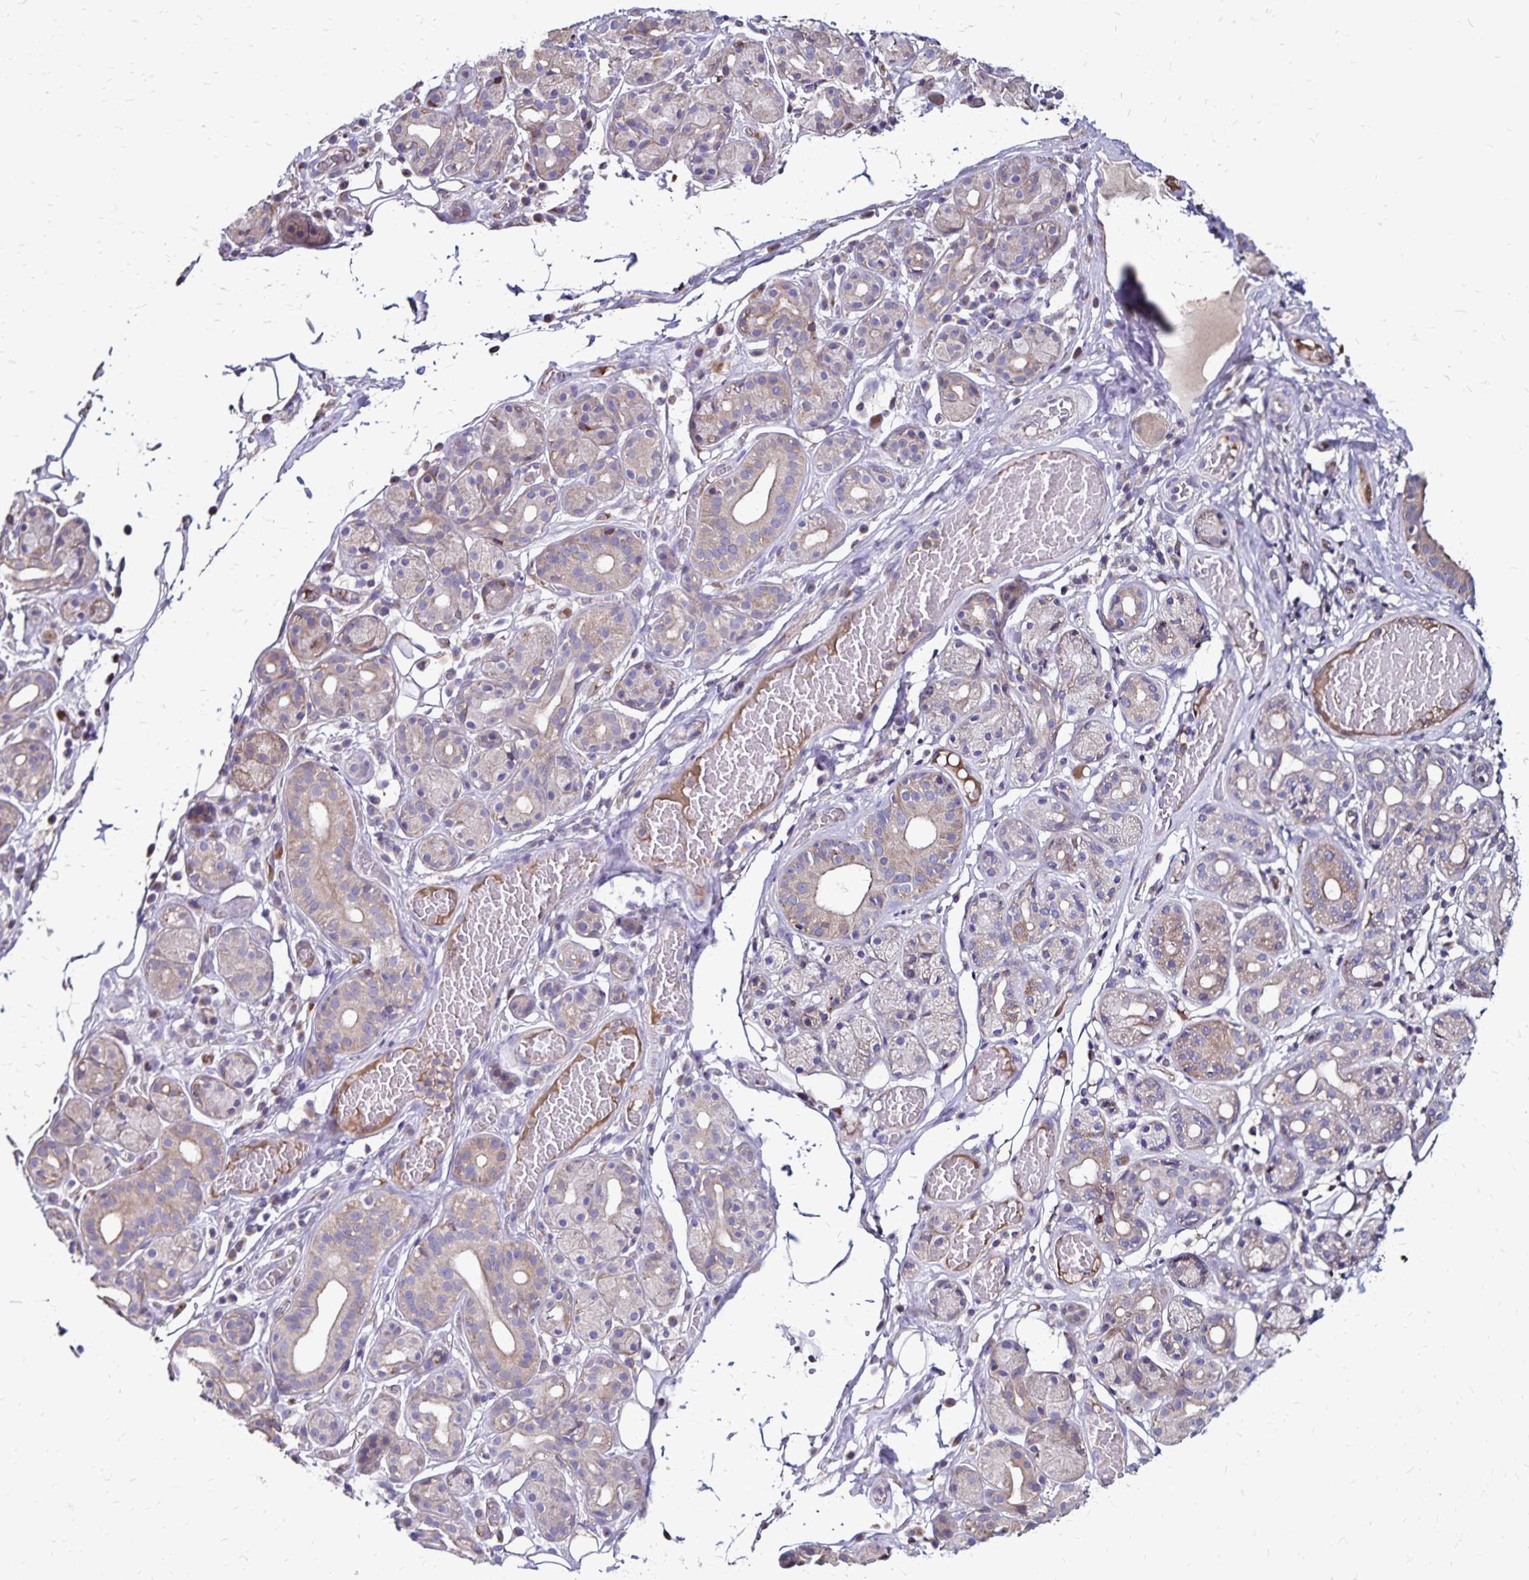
{"staining": {"intensity": "weak", "quantity": "25%-75%", "location": "cytoplasmic/membranous"}, "tissue": "salivary gland", "cell_type": "Glandular cells", "image_type": "normal", "snomed": [{"axis": "morphology", "description": "Normal tissue, NOS"}, {"axis": "topography", "description": "Salivary gland"}, {"axis": "topography", "description": "Peripheral nerve tissue"}], "caption": "This histopathology image displays benign salivary gland stained with immunohistochemistry to label a protein in brown. The cytoplasmic/membranous of glandular cells show weak positivity for the protein. Nuclei are counter-stained blue.", "gene": "NAGPA", "patient": {"sex": "male", "age": 71}}